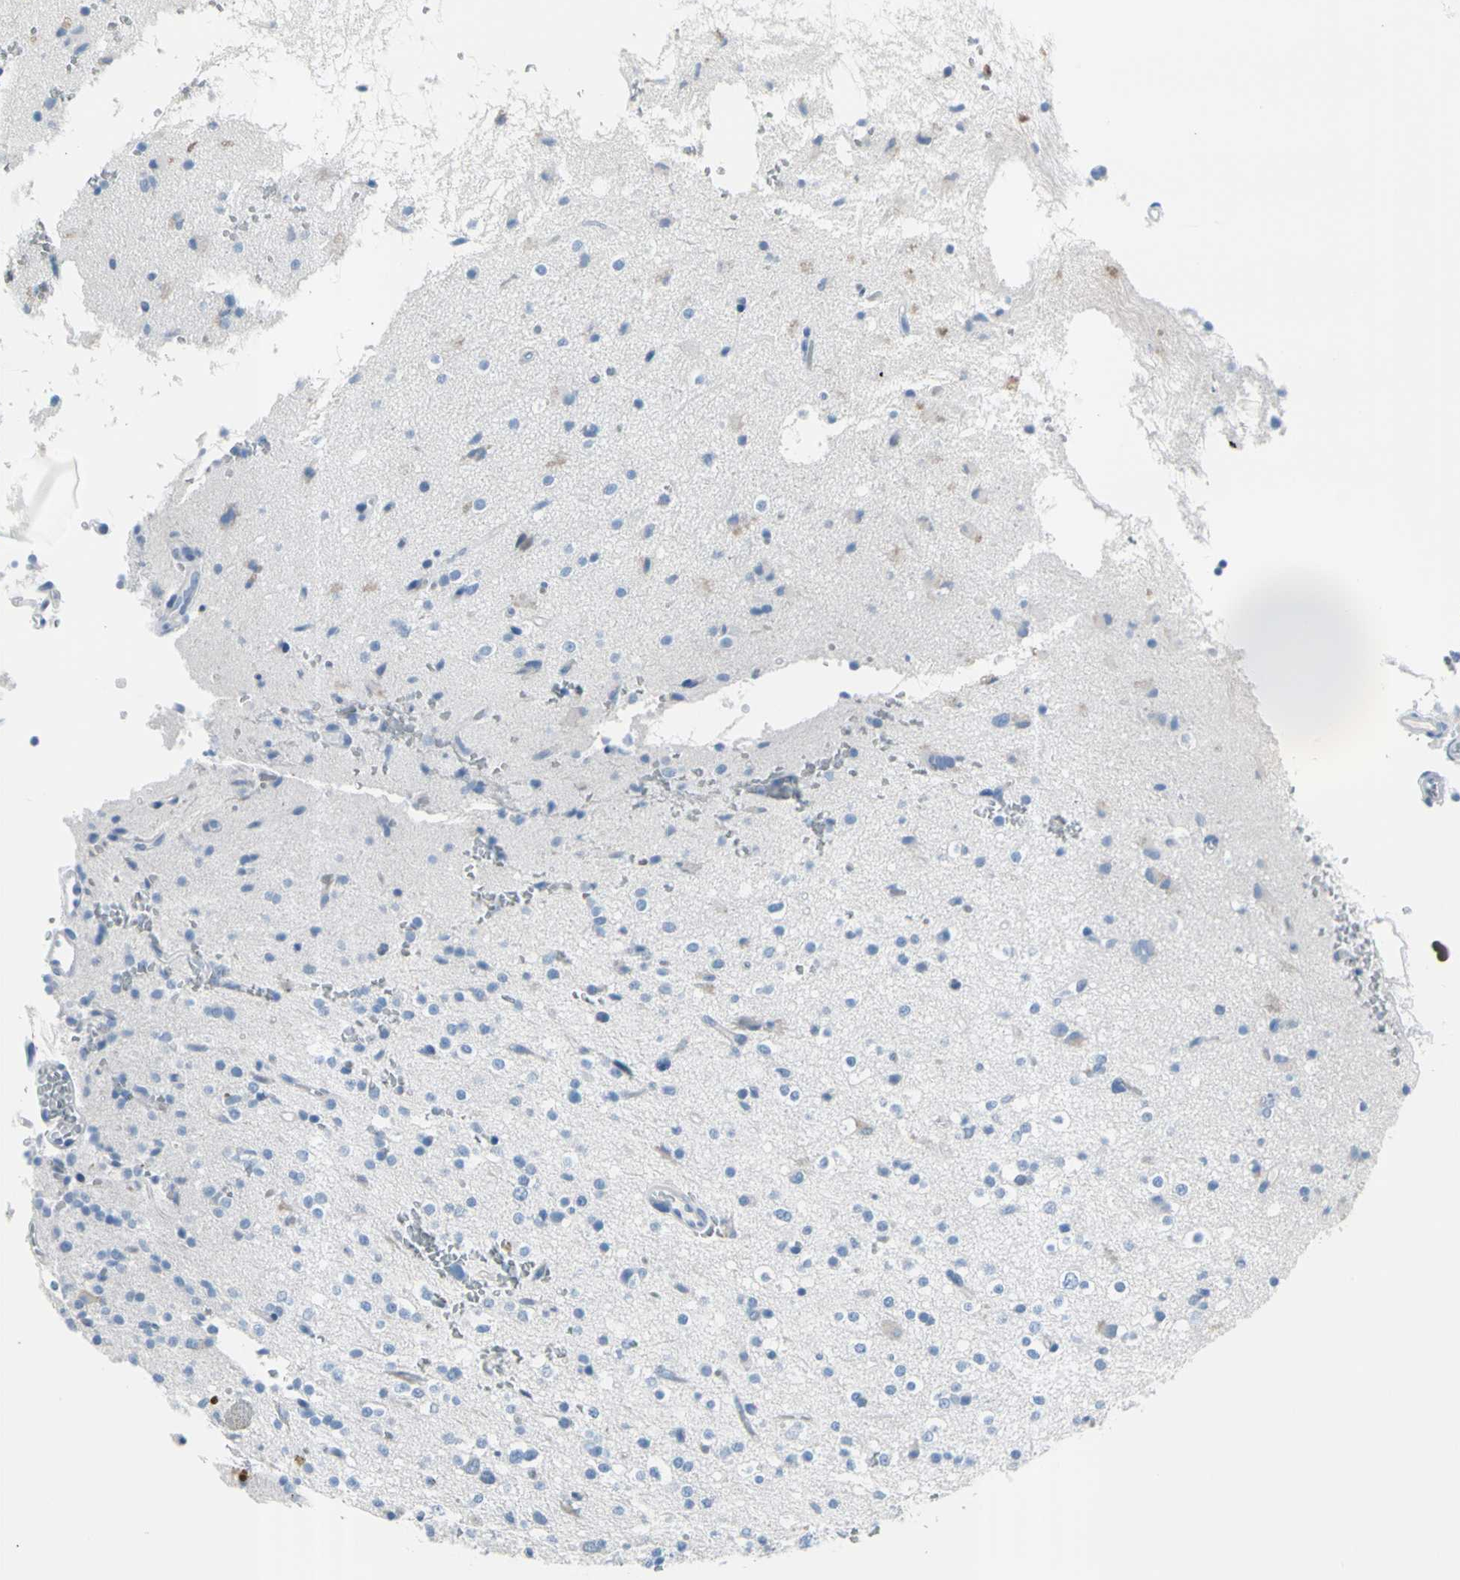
{"staining": {"intensity": "negative", "quantity": "none", "location": "none"}, "tissue": "glioma", "cell_type": "Tumor cells", "image_type": "cancer", "snomed": [{"axis": "morphology", "description": "Glioma, malignant, High grade"}, {"axis": "topography", "description": "Brain"}], "caption": "Human glioma stained for a protein using immunohistochemistry exhibits no staining in tumor cells.", "gene": "TPO", "patient": {"sex": "male", "age": 47}}